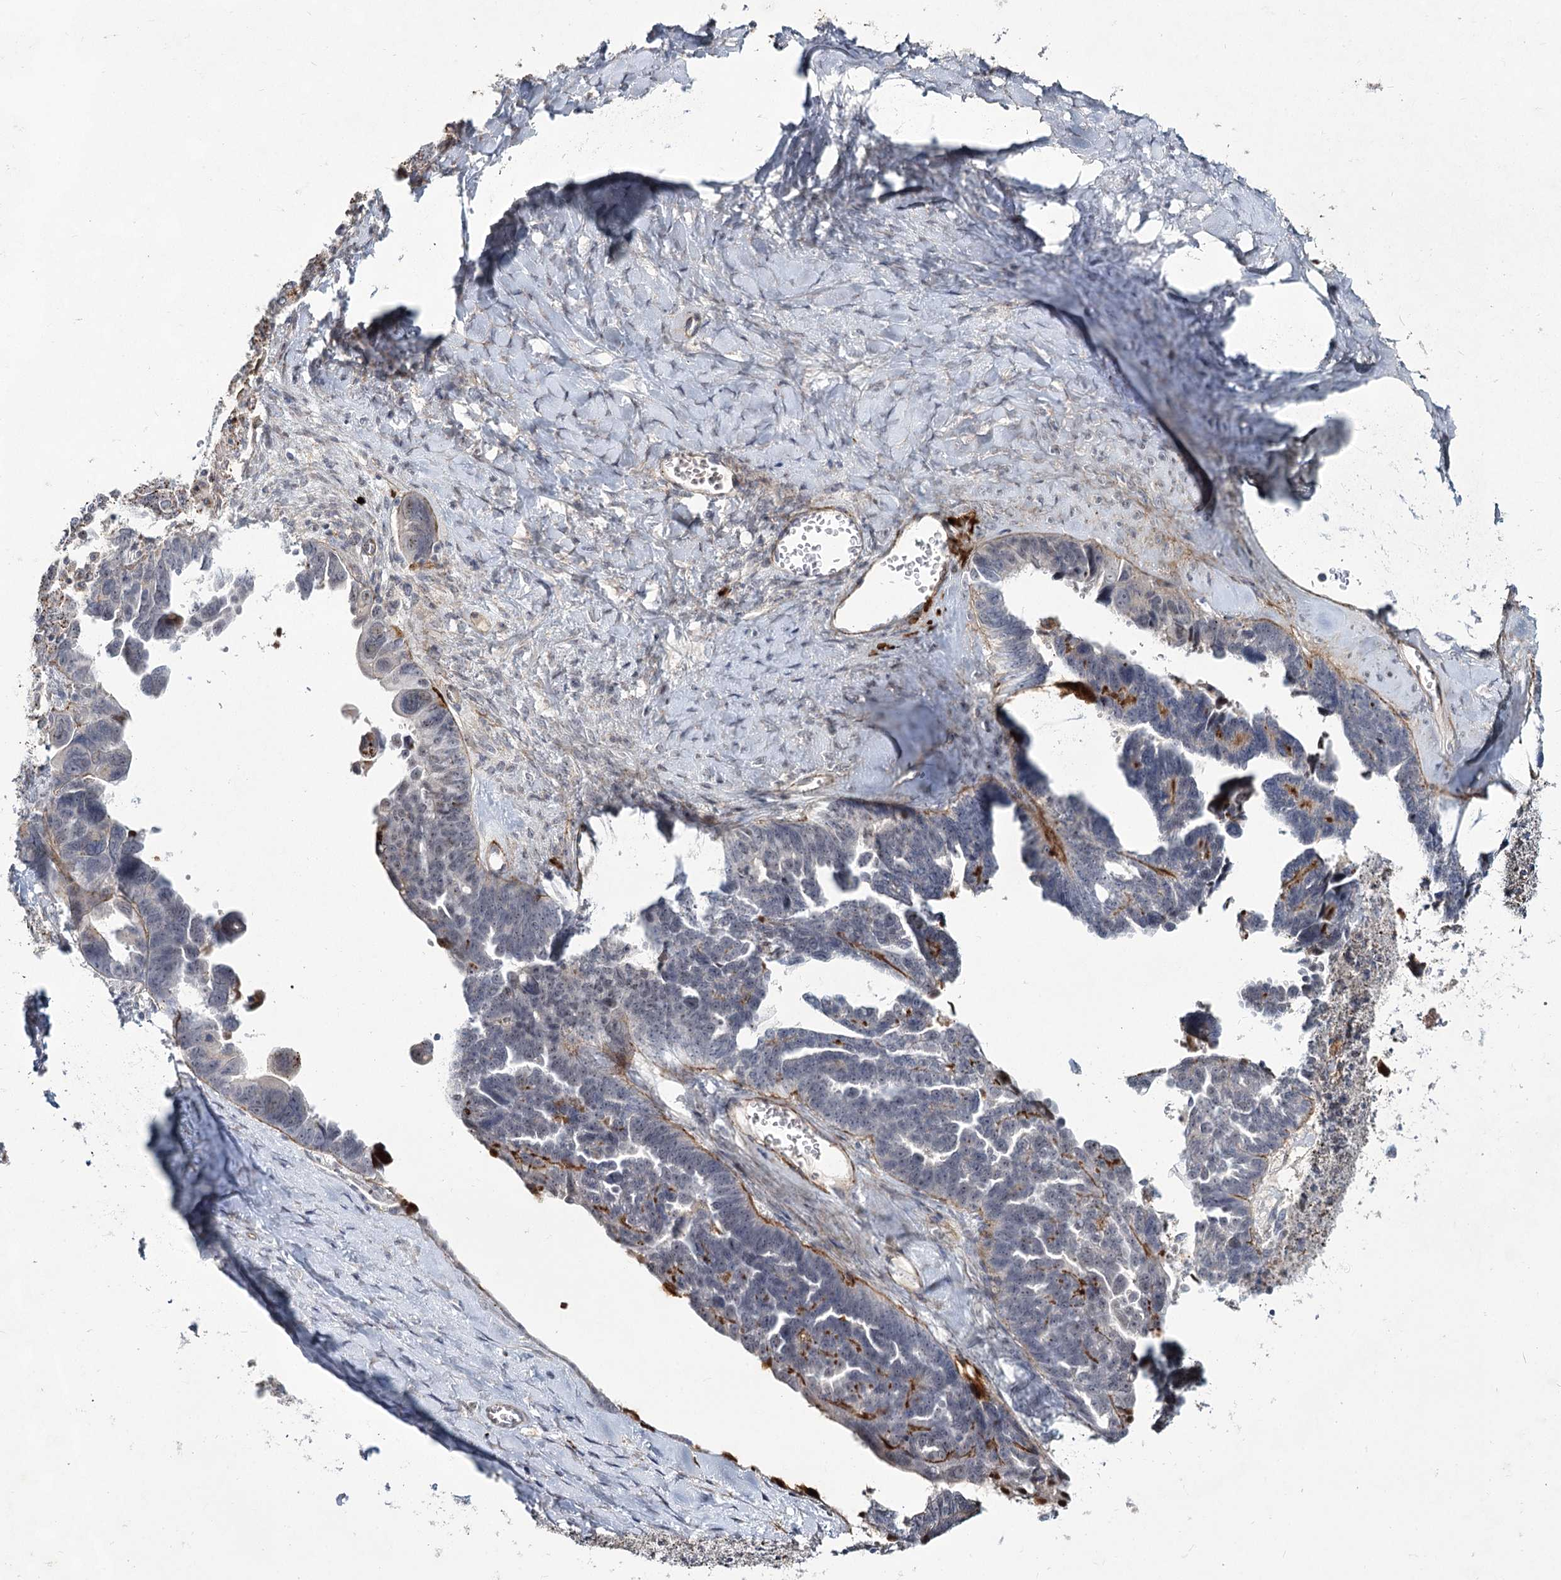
{"staining": {"intensity": "negative", "quantity": "none", "location": "none"}, "tissue": "ovarian cancer", "cell_type": "Tumor cells", "image_type": "cancer", "snomed": [{"axis": "morphology", "description": "Cystadenocarcinoma, serous, NOS"}, {"axis": "topography", "description": "Ovary"}], "caption": "Immunohistochemical staining of ovarian cancer (serous cystadenocarcinoma) reveals no significant staining in tumor cells.", "gene": "ATL2", "patient": {"sex": "female", "age": 79}}